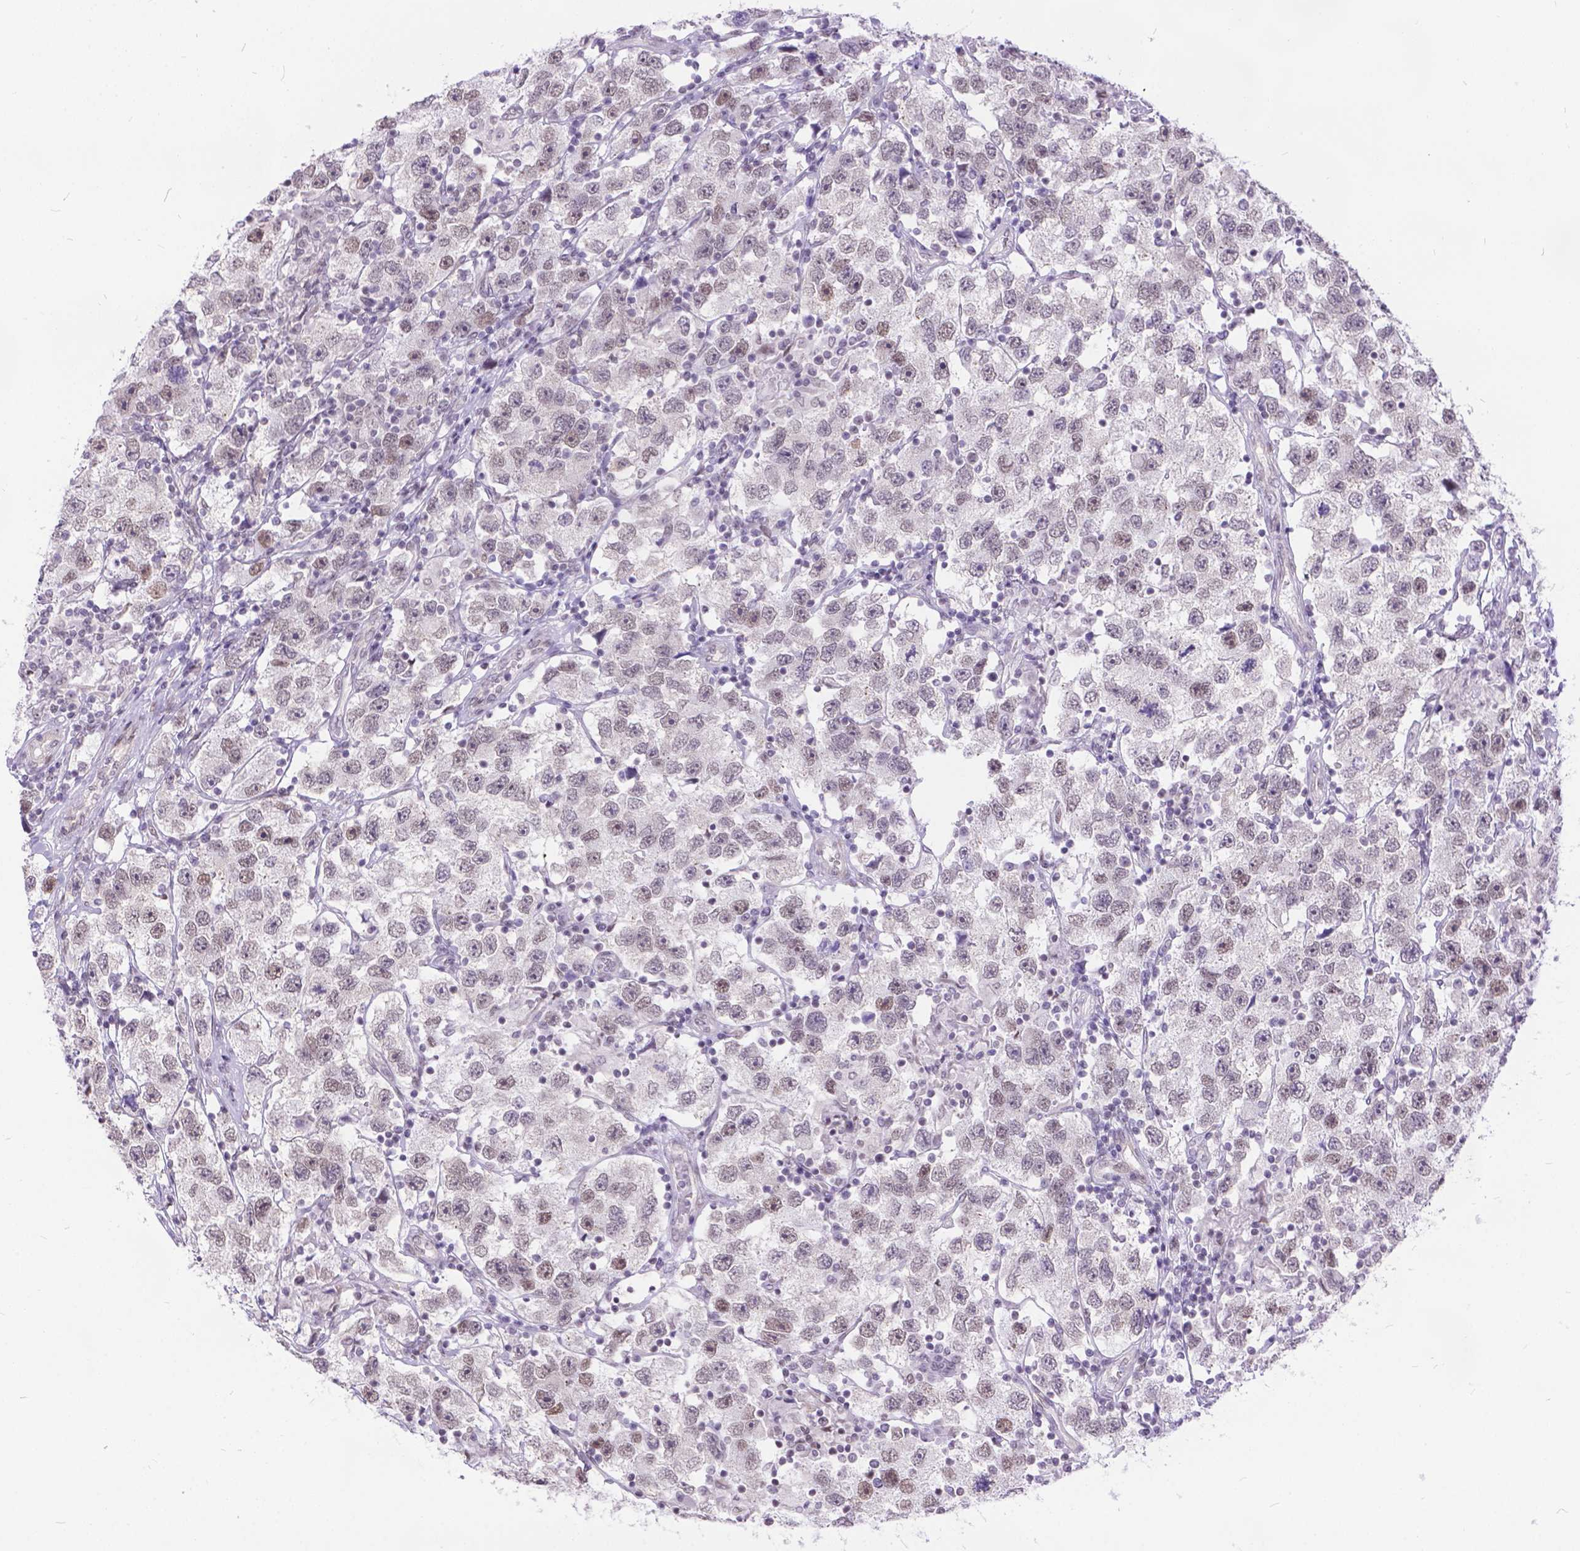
{"staining": {"intensity": "weak", "quantity": "25%-75%", "location": "nuclear"}, "tissue": "testis cancer", "cell_type": "Tumor cells", "image_type": "cancer", "snomed": [{"axis": "morphology", "description": "Seminoma, NOS"}, {"axis": "topography", "description": "Testis"}], "caption": "Testis cancer tissue demonstrates weak nuclear expression in approximately 25%-75% of tumor cells", "gene": "FAM124B", "patient": {"sex": "male", "age": 26}}